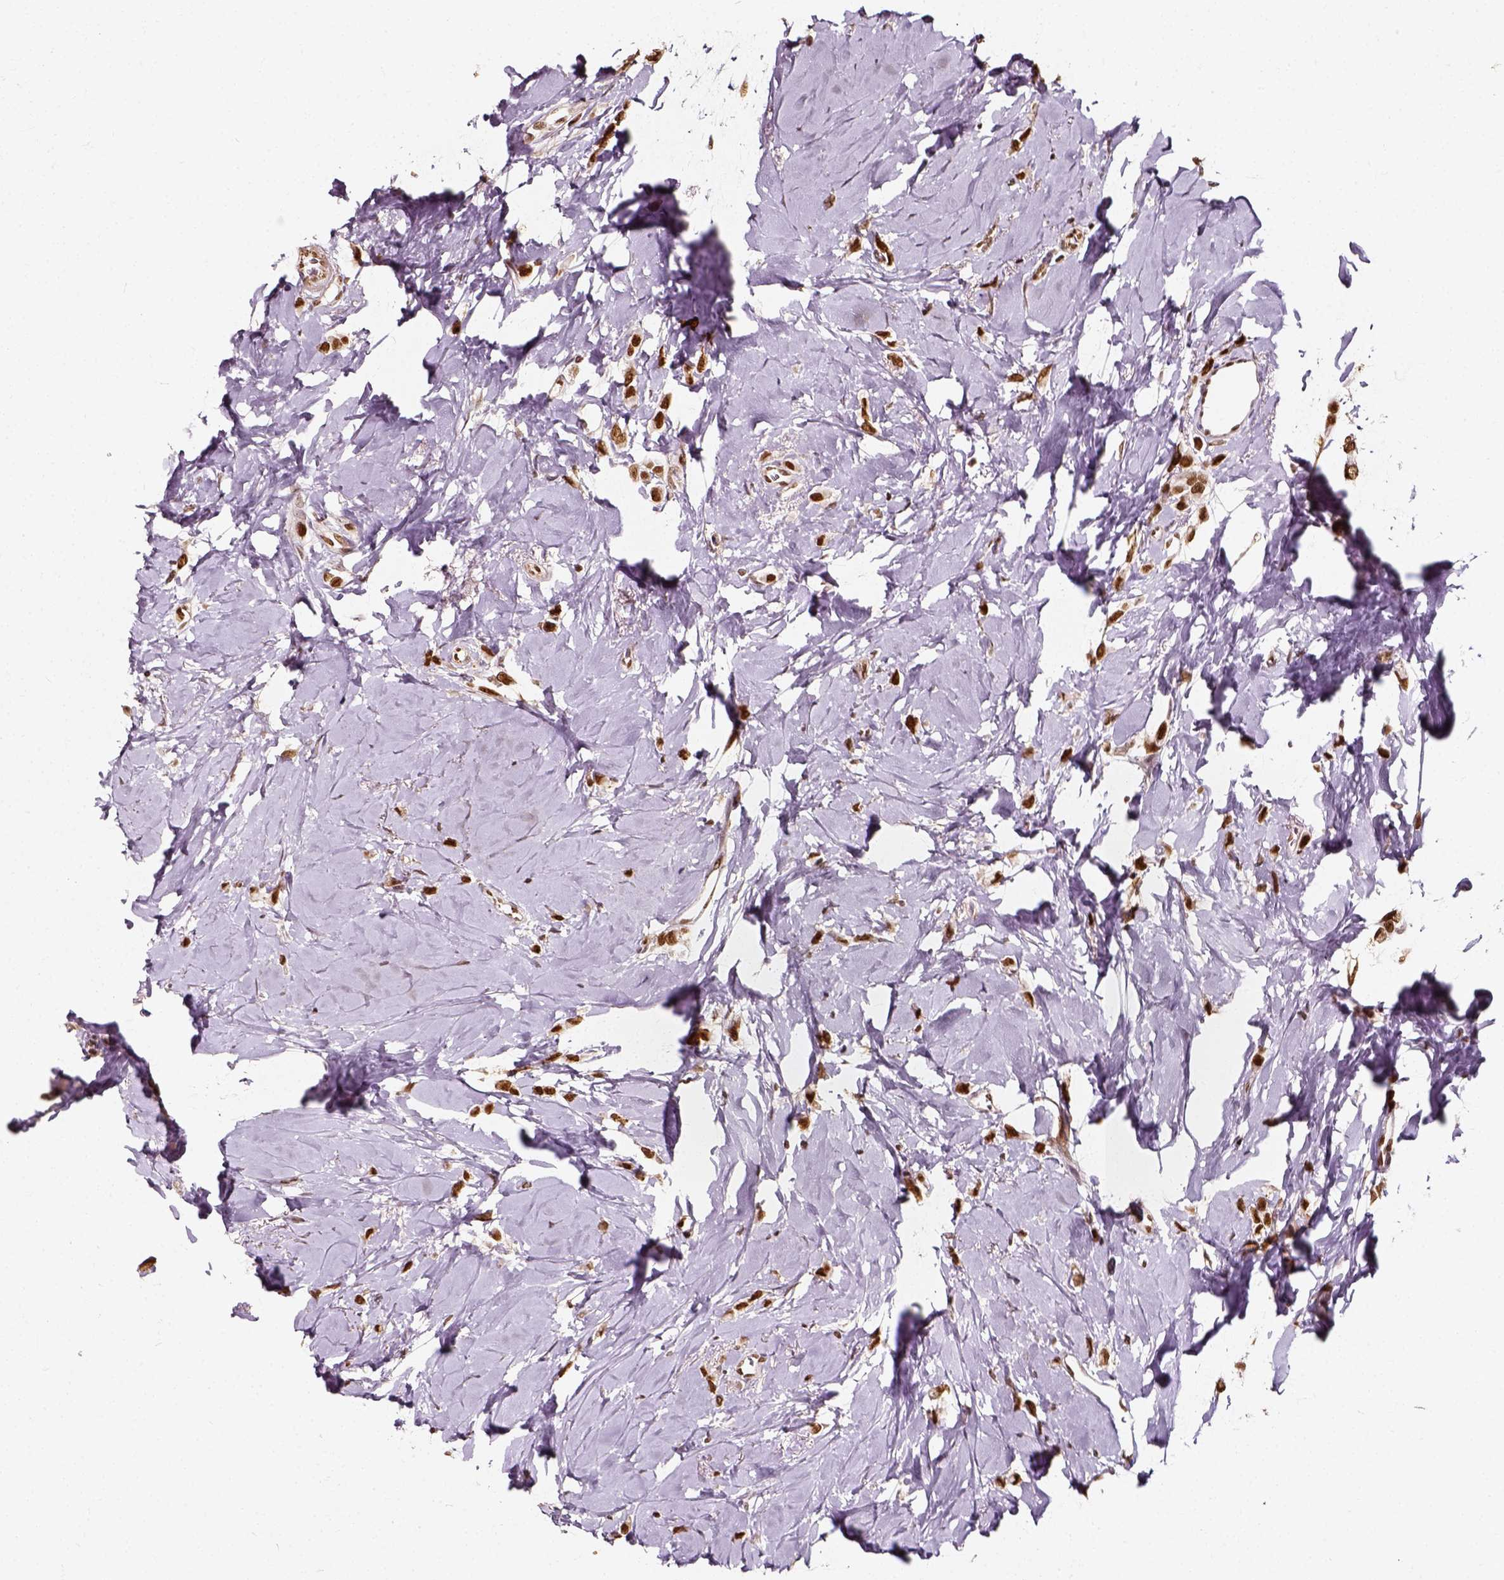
{"staining": {"intensity": "moderate", "quantity": ">75%", "location": "cytoplasmic/membranous,nuclear"}, "tissue": "breast cancer", "cell_type": "Tumor cells", "image_type": "cancer", "snomed": [{"axis": "morphology", "description": "Lobular carcinoma"}, {"axis": "topography", "description": "Breast"}], "caption": "A brown stain highlights moderate cytoplasmic/membranous and nuclear expression of a protein in breast cancer tumor cells. (DAB (3,3'-diaminobenzidine) IHC, brown staining for protein, blue staining for nuclei).", "gene": "NACC1", "patient": {"sex": "female", "age": 66}}